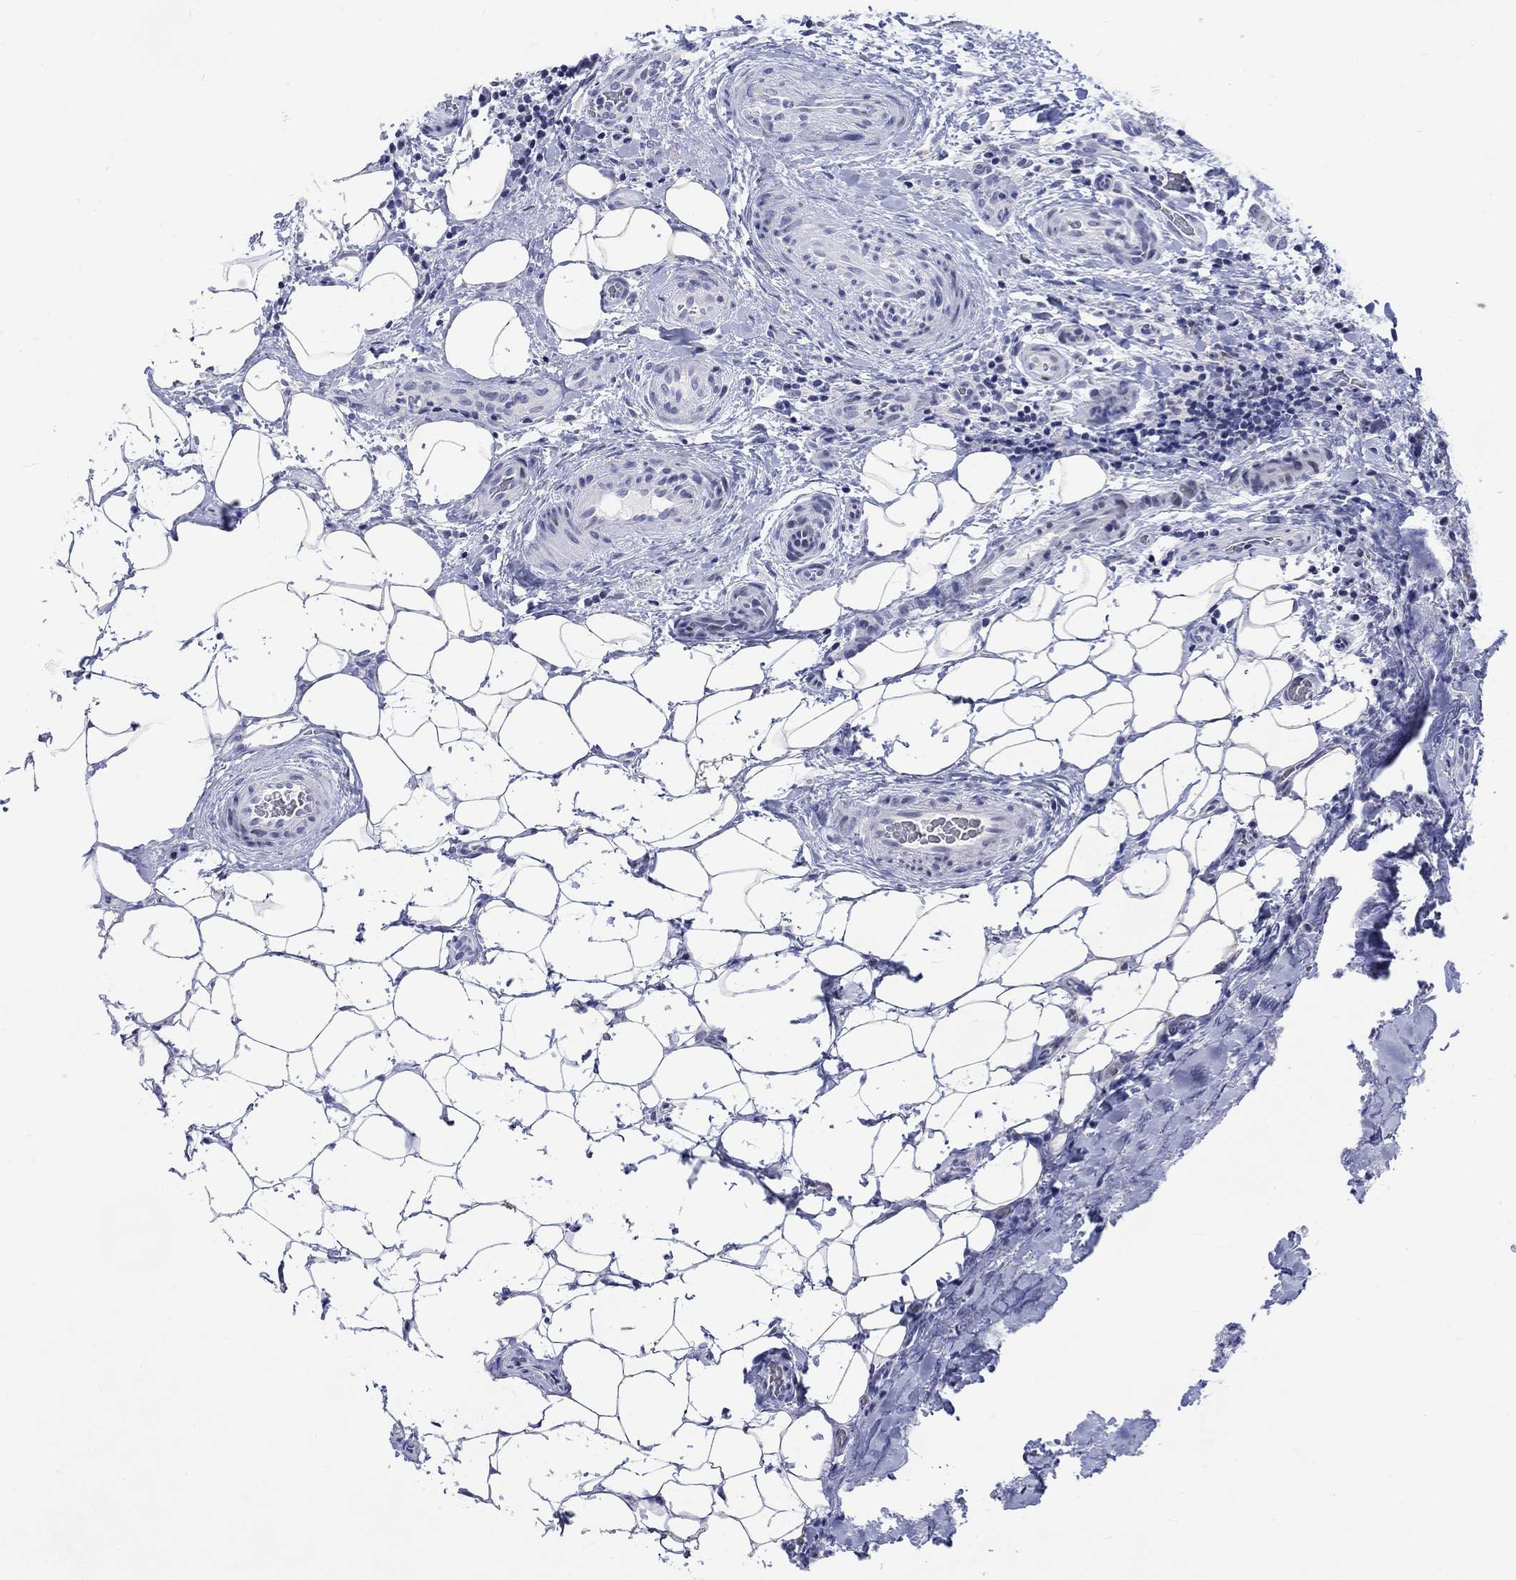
{"staining": {"intensity": "negative", "quantity": "none", "location": "none"}, "tissue": "thyroid cancer", "cell_type": "Tumor cells", "image_type": "cancer", "snomed": [{"axis": "morphology", "description": "Papillary adenocarcinoma, NOS"}, {"axis": "topography", "description": "Thyroid gland"}], "caption": "Tumor cells are negative for brown protein staining in papillary adenocarcinoma (thyroid). (DAB IHC with hematoxylin counter stain).", "gene": "CDCA2", "patient": {"sex": "male", "age": 61}}